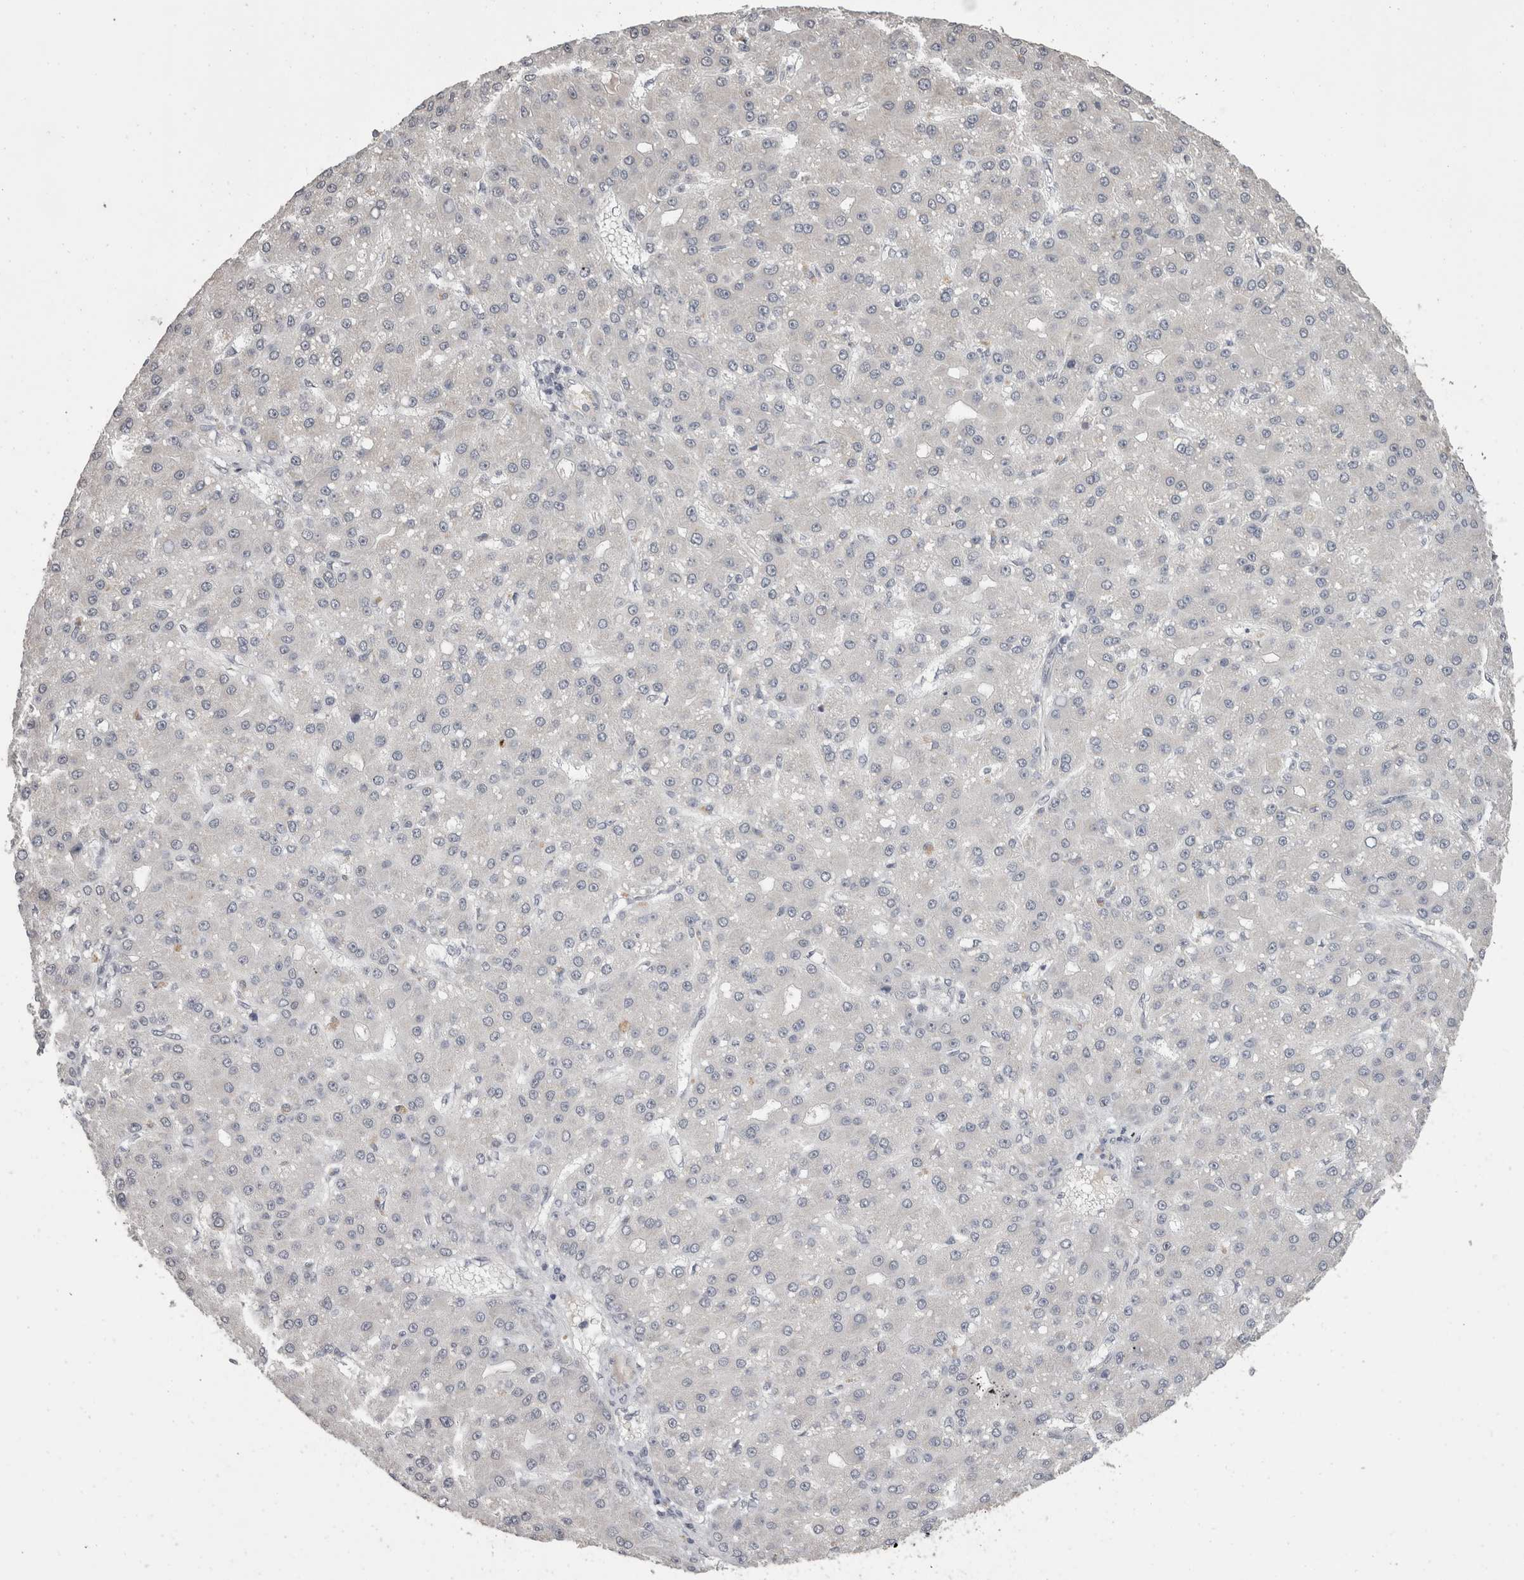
{"staining": {"intensity": "negative", "quantity": "none", "location": "none"}, "tissue": "liver cancer", "cell_type": "Tumor cells", "image_type": "cancer", "snomed": [{"axis": "morphology", "description": "Carcinoma, Hepatocellular, NOS"}, {"axis": "topography", "description": "Liver"}], "caption": "An image of human liver cancer is negative for staining in tumor cells.", "gene": "DDX17", "patient": {"sex": "male", "age": 67}}